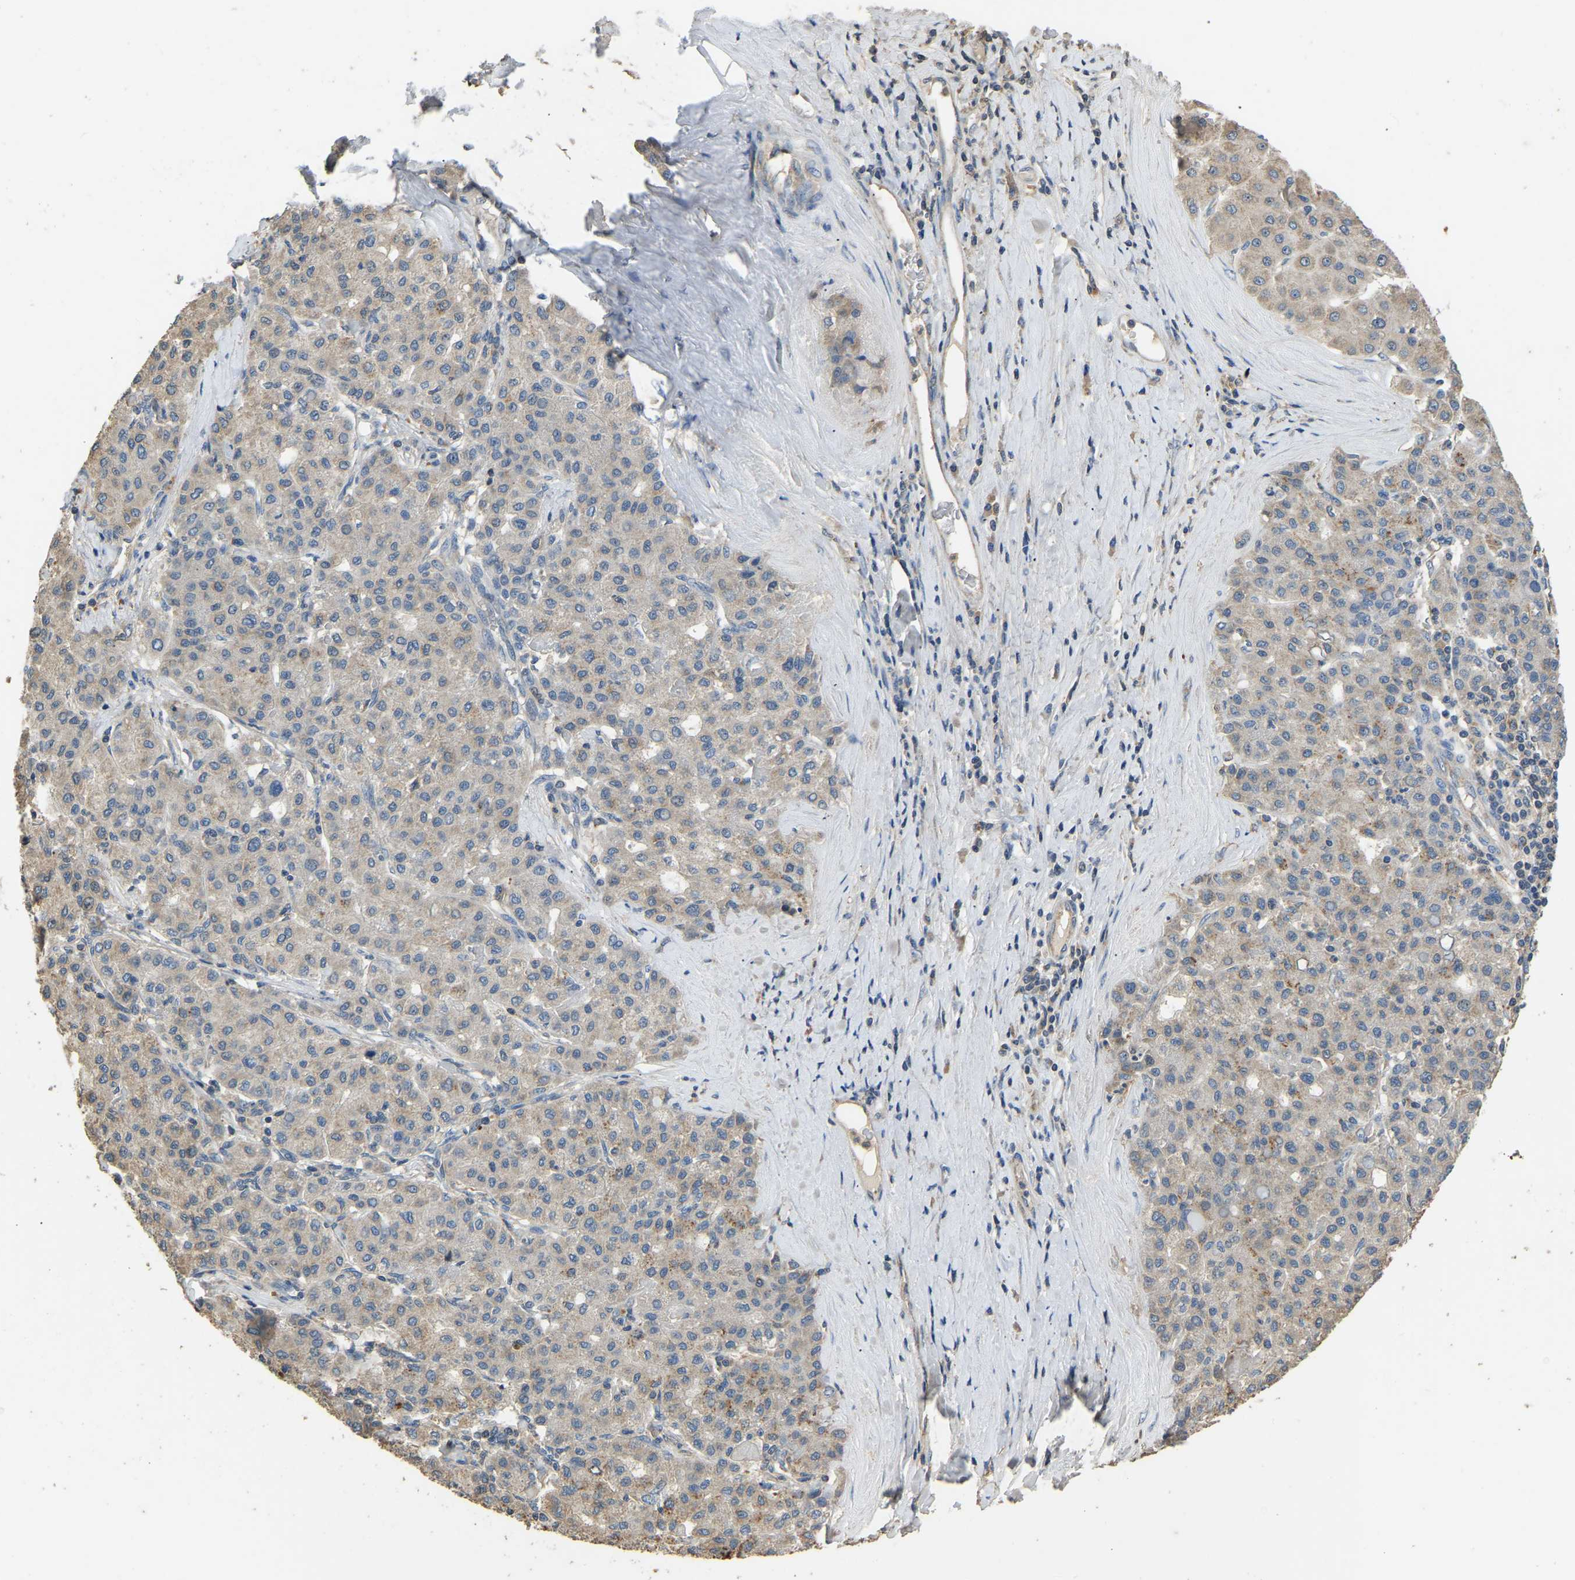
{"staining": {"intensity": "weak", "quantity": "25%-75%", "location": "cytoplasmic/membranous"}, "tissue": "liver cancer", "cell_type": "Tumor cells", "image_type": "cancer", "snomed": [{"axis": "morphology", "description": "Carcinoma, Hepatocellular, NOS"}, {"axis": "topography", "description": "Liver"}], "caption": "Liver cancer (hepatocellular carcinoma) stained with a brown dye exhibits weak cytoplasmic/membranous positive expression in approximately 25%-75% of tumor cells.", "gene": "TUFM", "patient": {"sex": "male", "age": 65}}